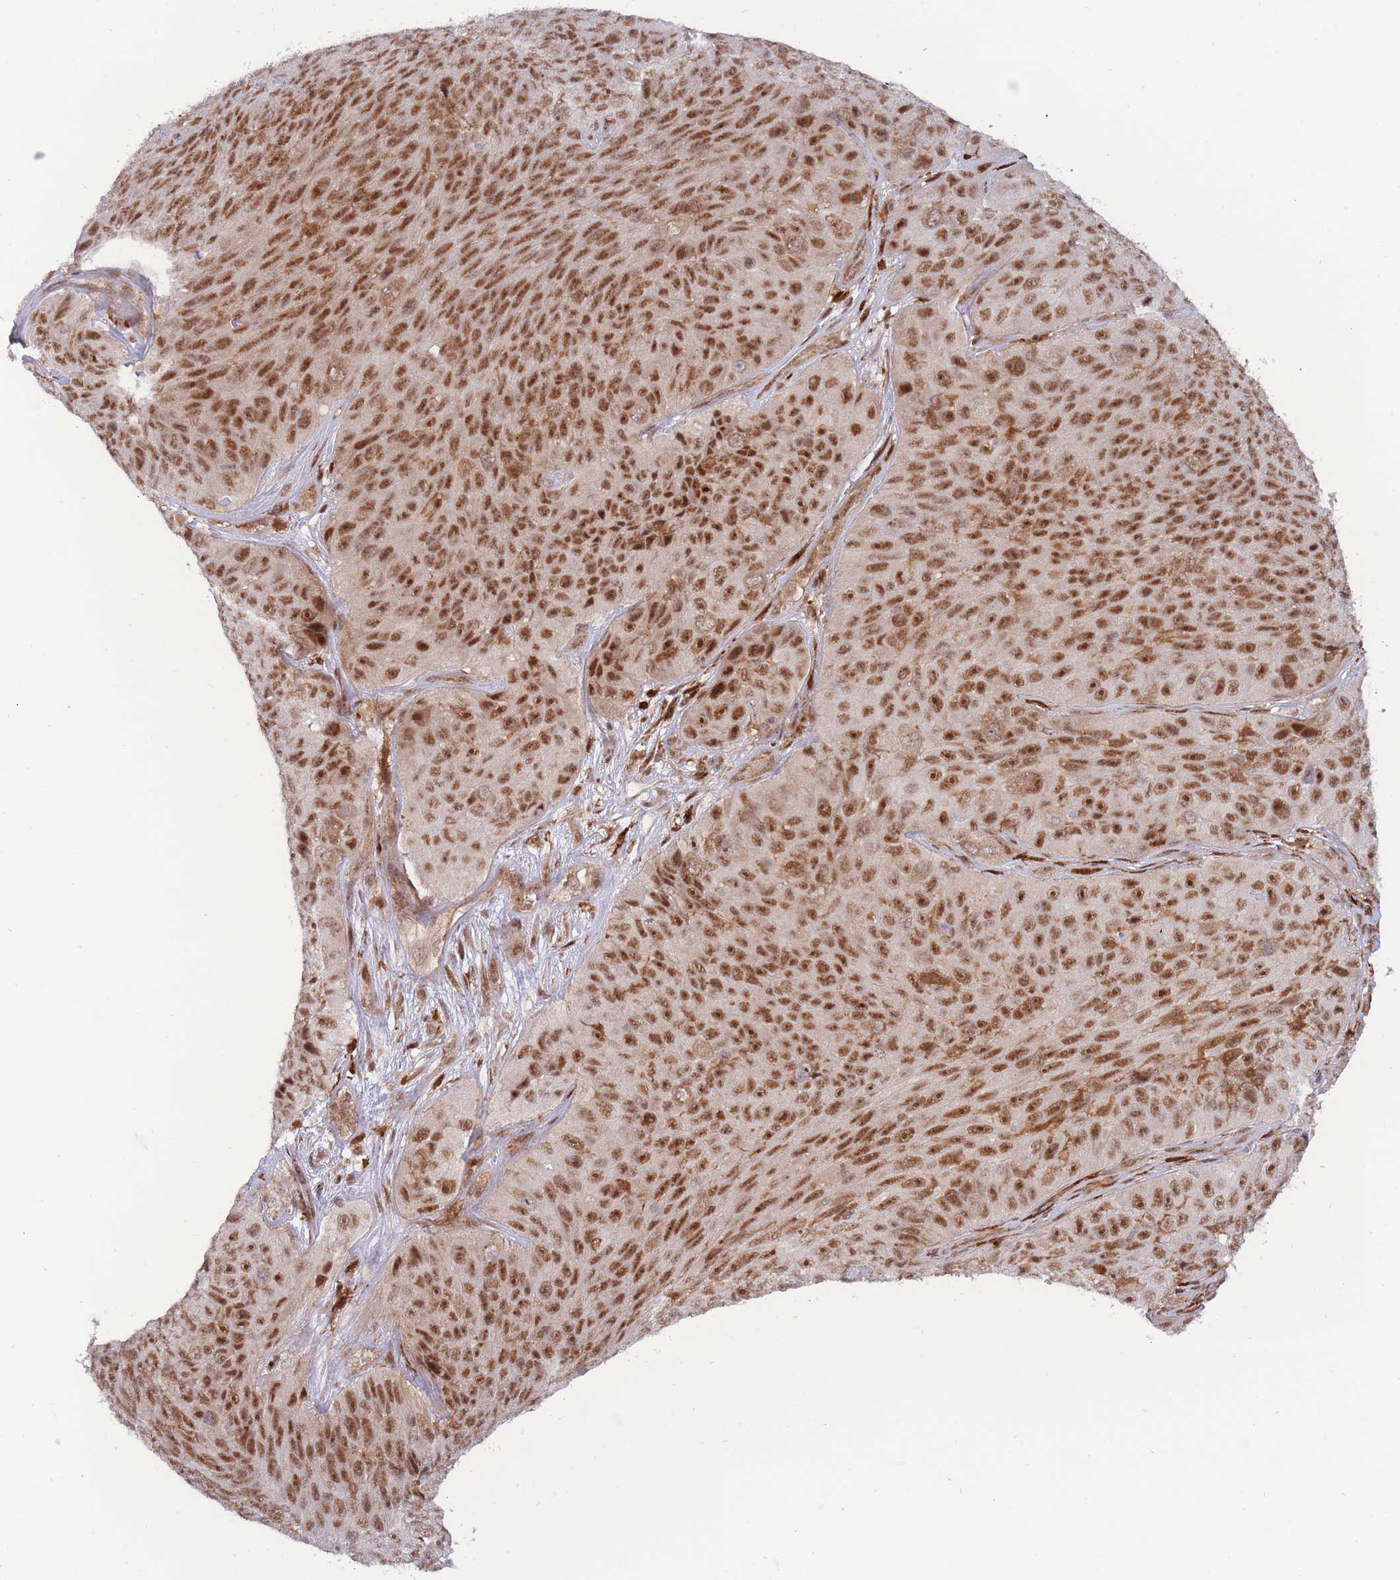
{"staining": {"intensity": "moderate", "quantity": ">75%", "location": "nuclear"}, "tissue": "skin cancer", "cell_type": "Tumor cells", "image_type": "cancer", "snomed": [{"axis": "morphology", "description": "Squamous cell carcinoma, NOS"}, {"axis": "topography", "description": "Skin"}], "caption": "Immunohistochemical staining of human skin cancer reveals moderate nuclear protein expression in approximately >75% of tumor cells.", "gene": "BOD1L1", "patient": {"sex": "female", "age": 87}}